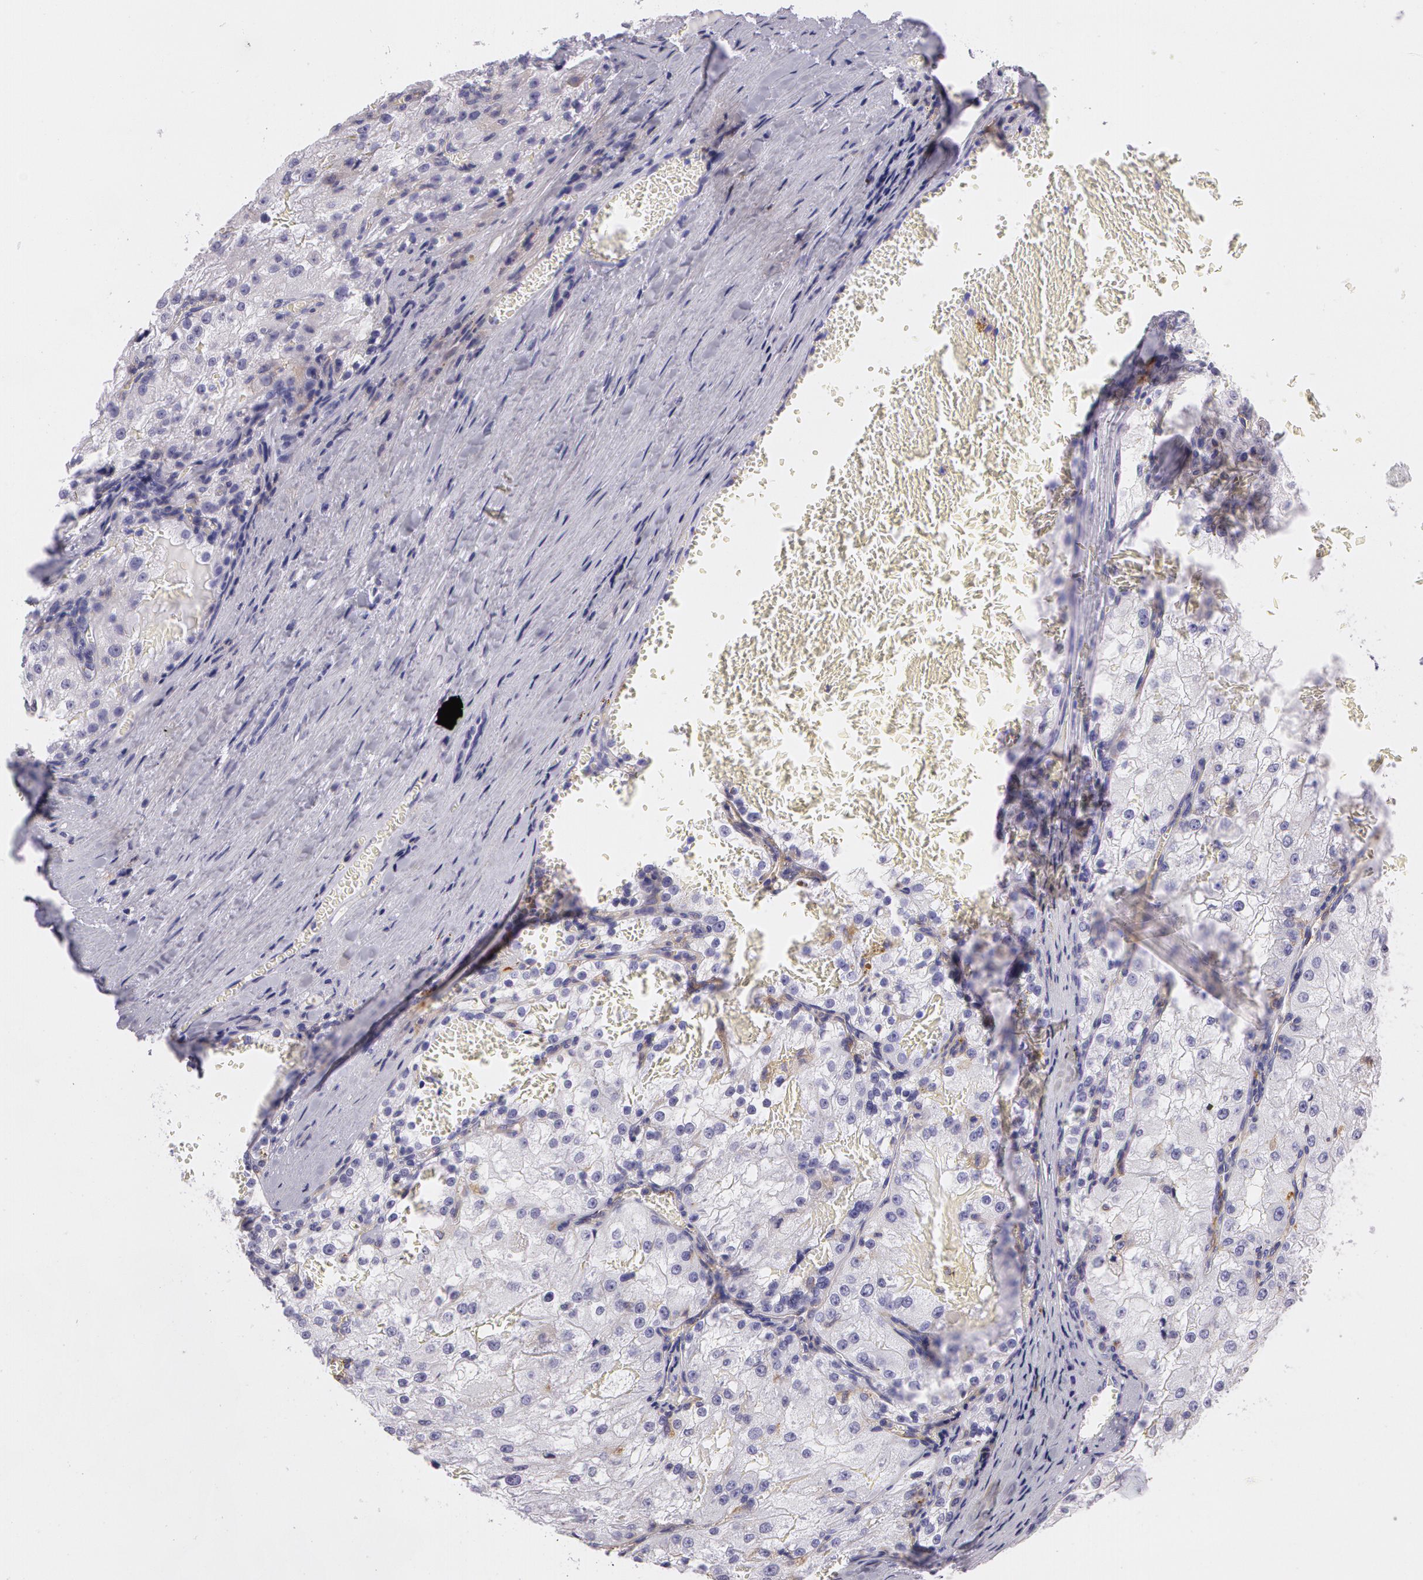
{"staining": {"intensity": "negative", "quantity": "none", "location": "none"}, "tissue": "renal cancer", "cell_type": "Tumor cells", "image_type": "cancer", "snomed": [{"axis": "morphology", "description": "Adenocarcinoma, NOS"}, {"axis": "topography", "description": "Kidney"}], "caption": "DAB (3,3'-diaminobenzidine) immunohistochemical staining of human renal cancer shows no significant expression in tumor cells. (DAB (3,3'-diaminobenzidine) immunohistochemistry (IHC) with hematoxylin counter stain).", "gene": "LY75", "patient": {"sex": "female", "age": 74}}